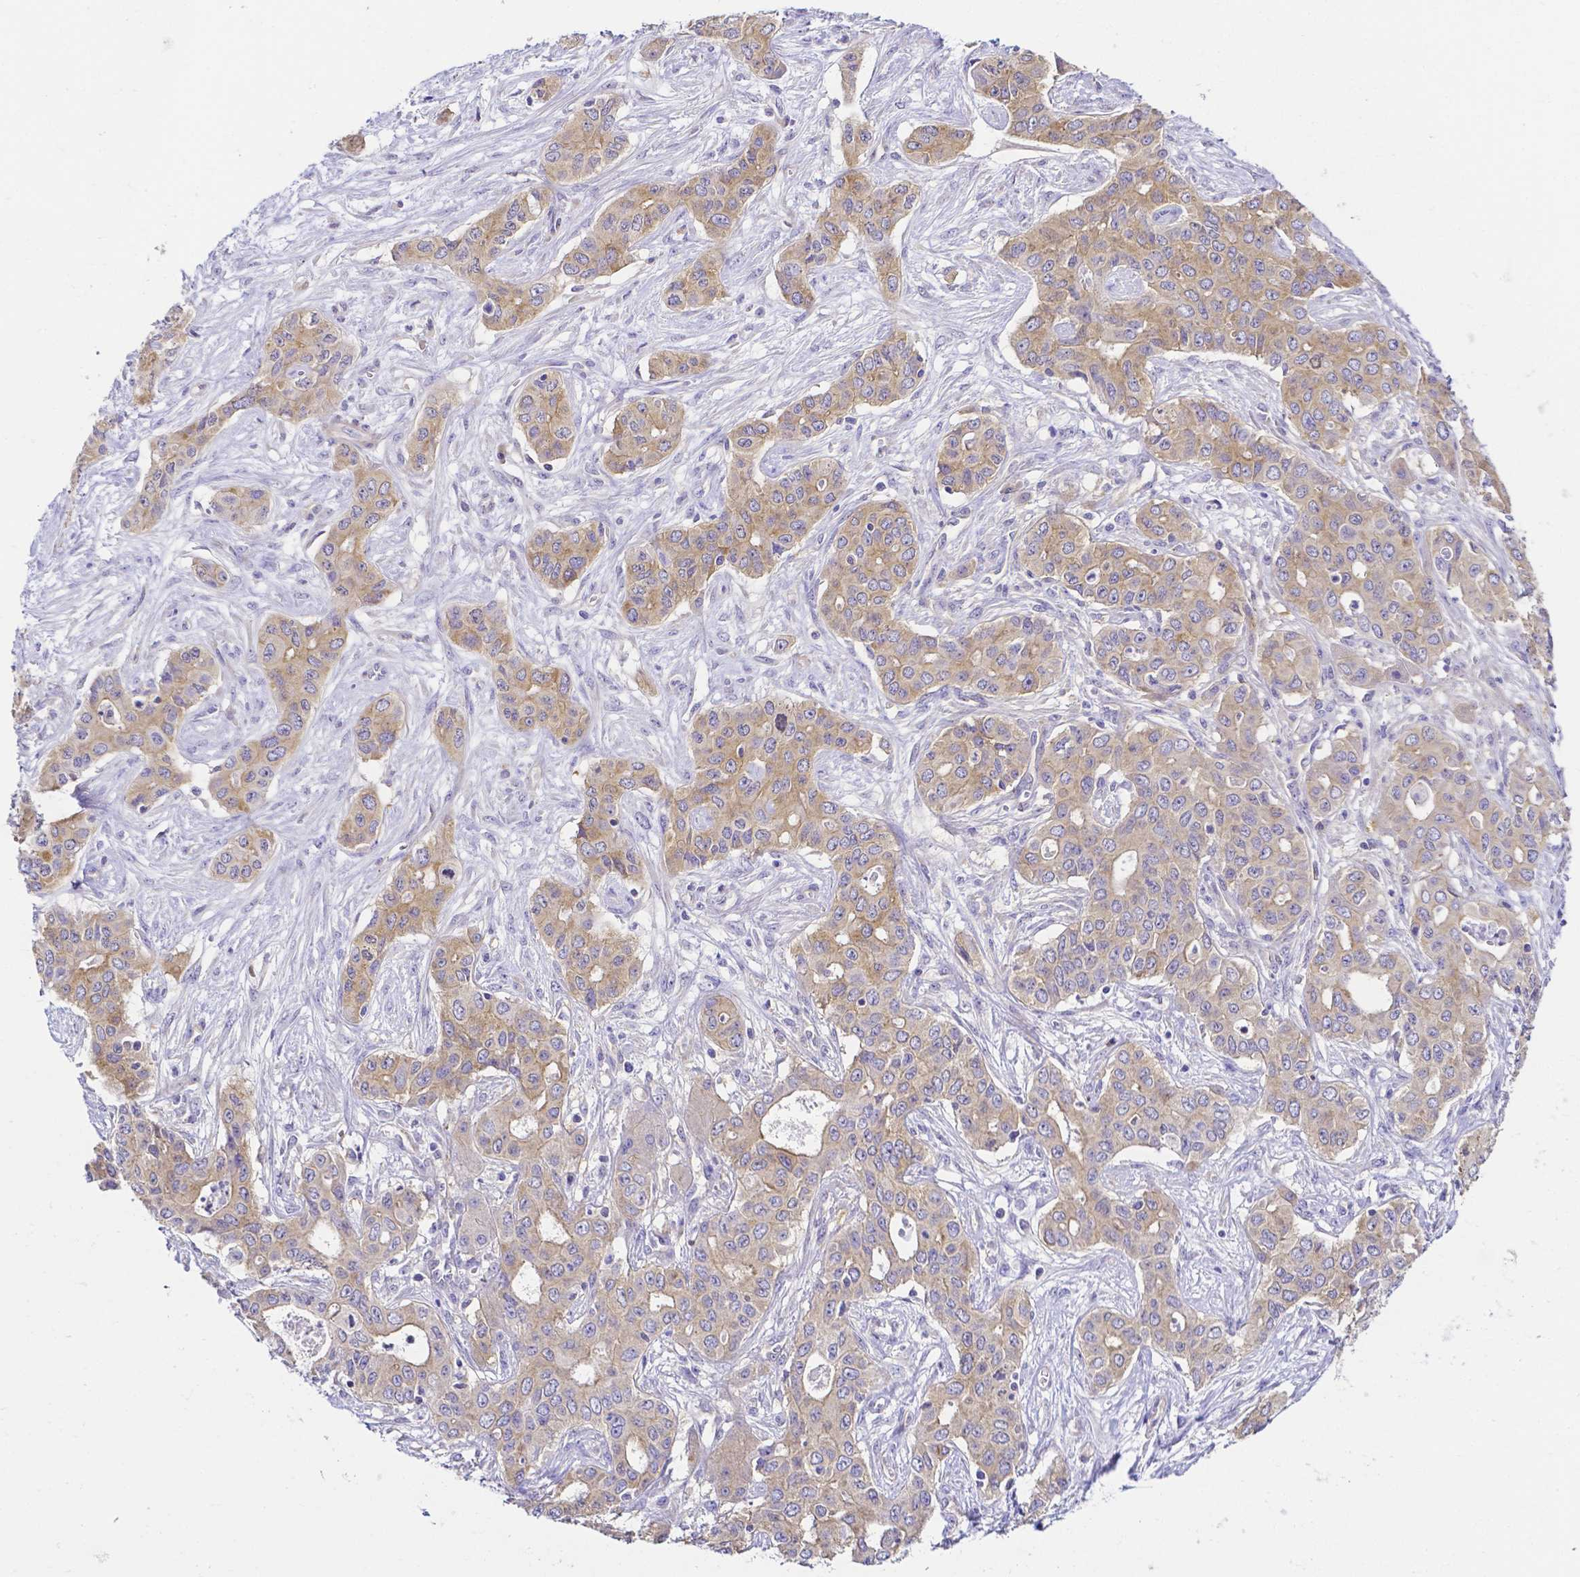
{"staining": {"intensity": "weak", "quantity": "25%-75%", "location": "cytoplasmic/membranous"}, "tissue": "liver cancer", "cell_type": "Tumor cells", "image_type": "cancer", "snomed": [{"axis": "morphology", "description": "Cholangiocarcinoma"}, {"axis": "topography", "description": "Liver"}], "caption": "Immunohistochemical staining of human liver cancer (cholangiocarcinoma) displays weak cytoplasmic/membranous protein expression in about 25%-75% of tumor cells. (brown staining indicates protein expression, while blue staining denotes nuclei).", "gene": "PKP3", "patient": {"sex": "female", "age": 65}}